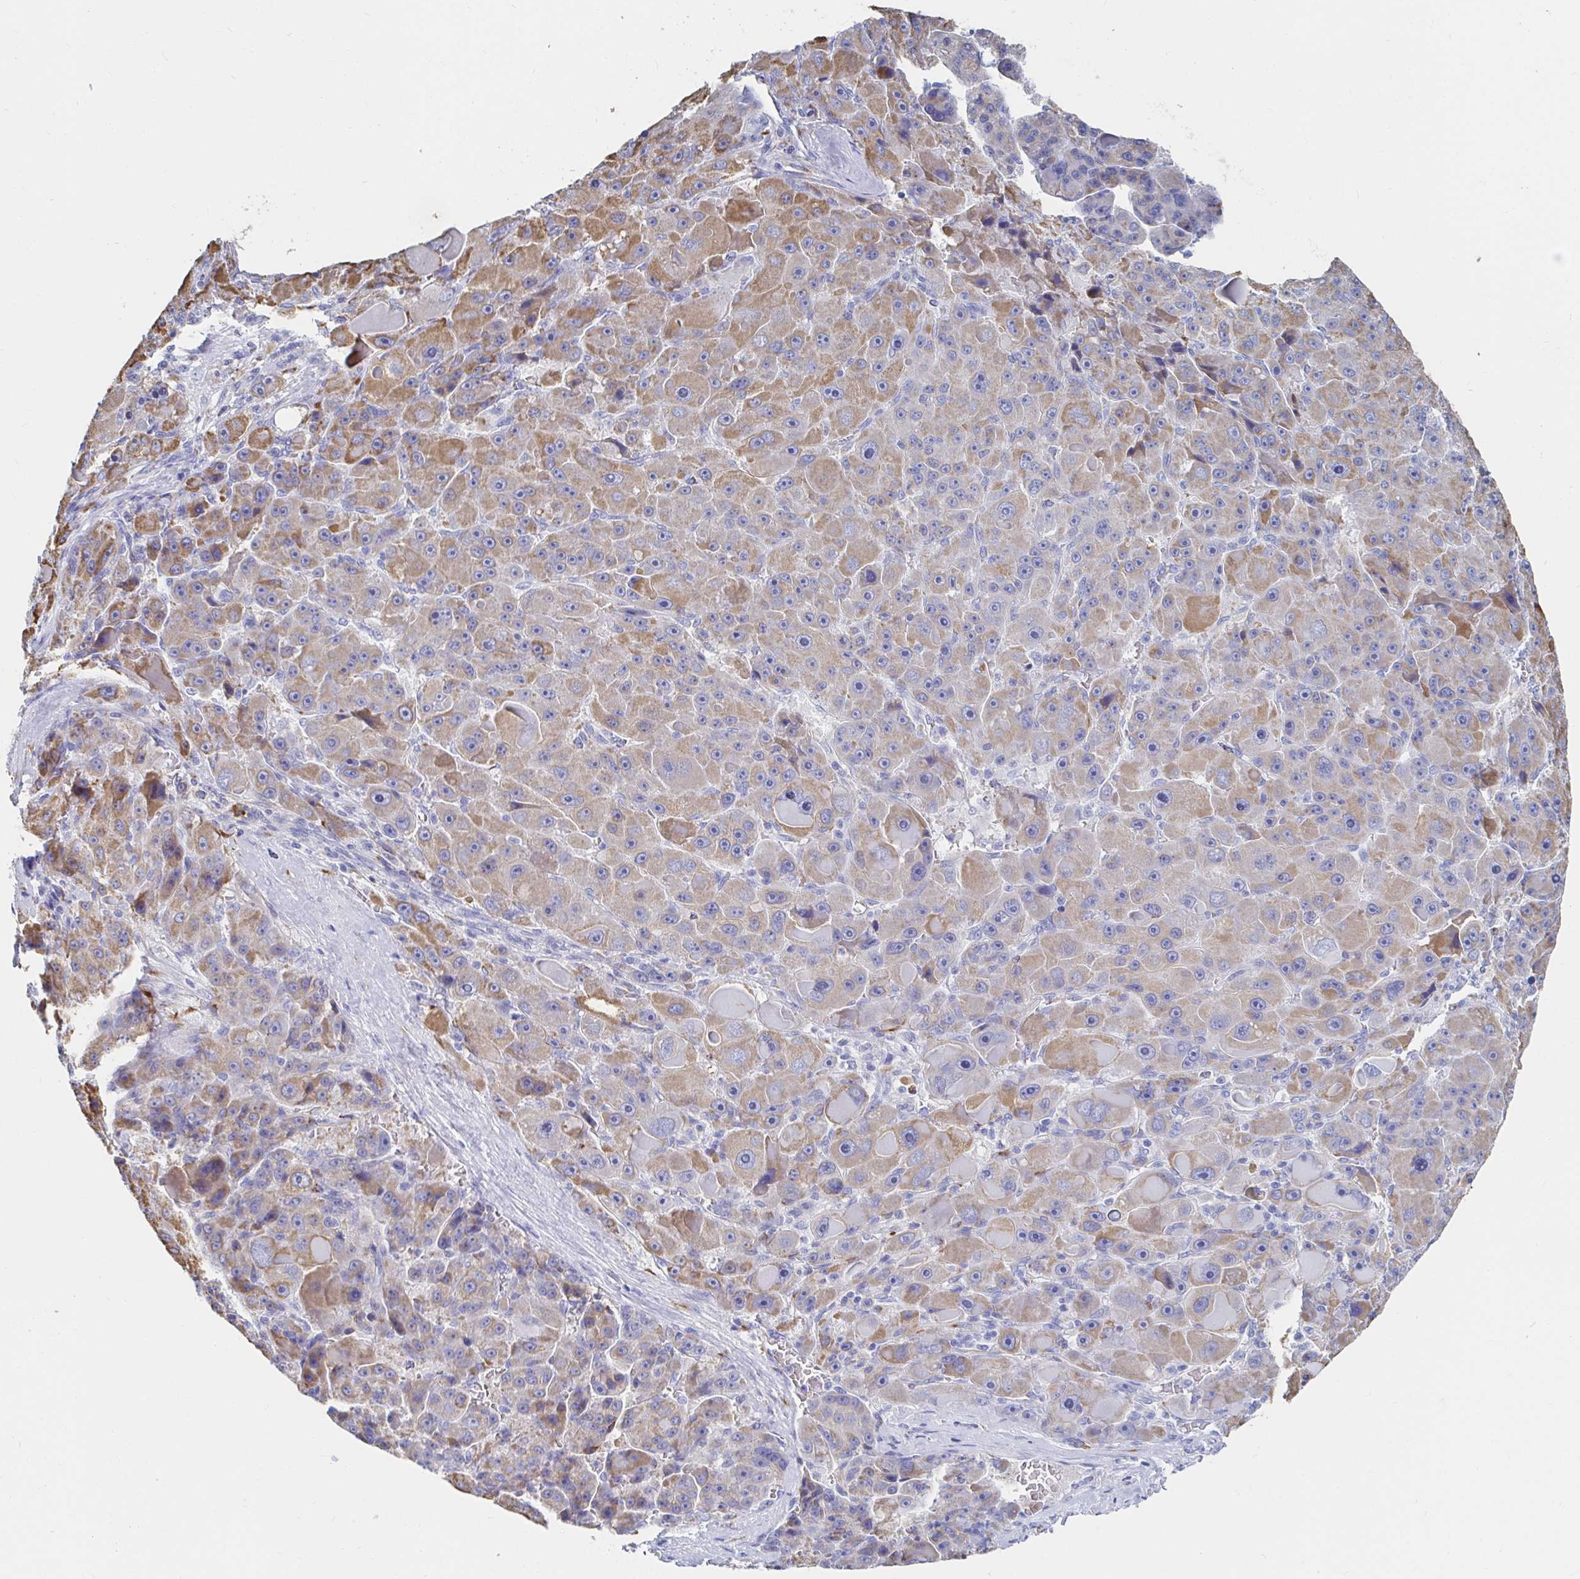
{"staining": {"intensity": "weak", "quantity": "25%-75%", "location": "cytoplasmic/membranous"}, "tissue": "liver cancer", "cell_type": "Tumor cells", "image_type": "cancer", "snomed": [{"axis": "morphology", "description": "Carcinoma, Hepatocellular, NOS"}, {"axis": "topography", "description": "Liver"}], "caption": "Brown immunohistochemical staining in human liver cancer (hepatocellular carcinoma) displays weak cytoplasmic/membranous positivity in approximately 25%-75% of tumor cells. (Stains: DAB in brown, nuclei in blue, Microscopy: brightfield microscopy at high magnification).", "gene": "LAMC3", "patient": {"sex": "male", "age": 76}}